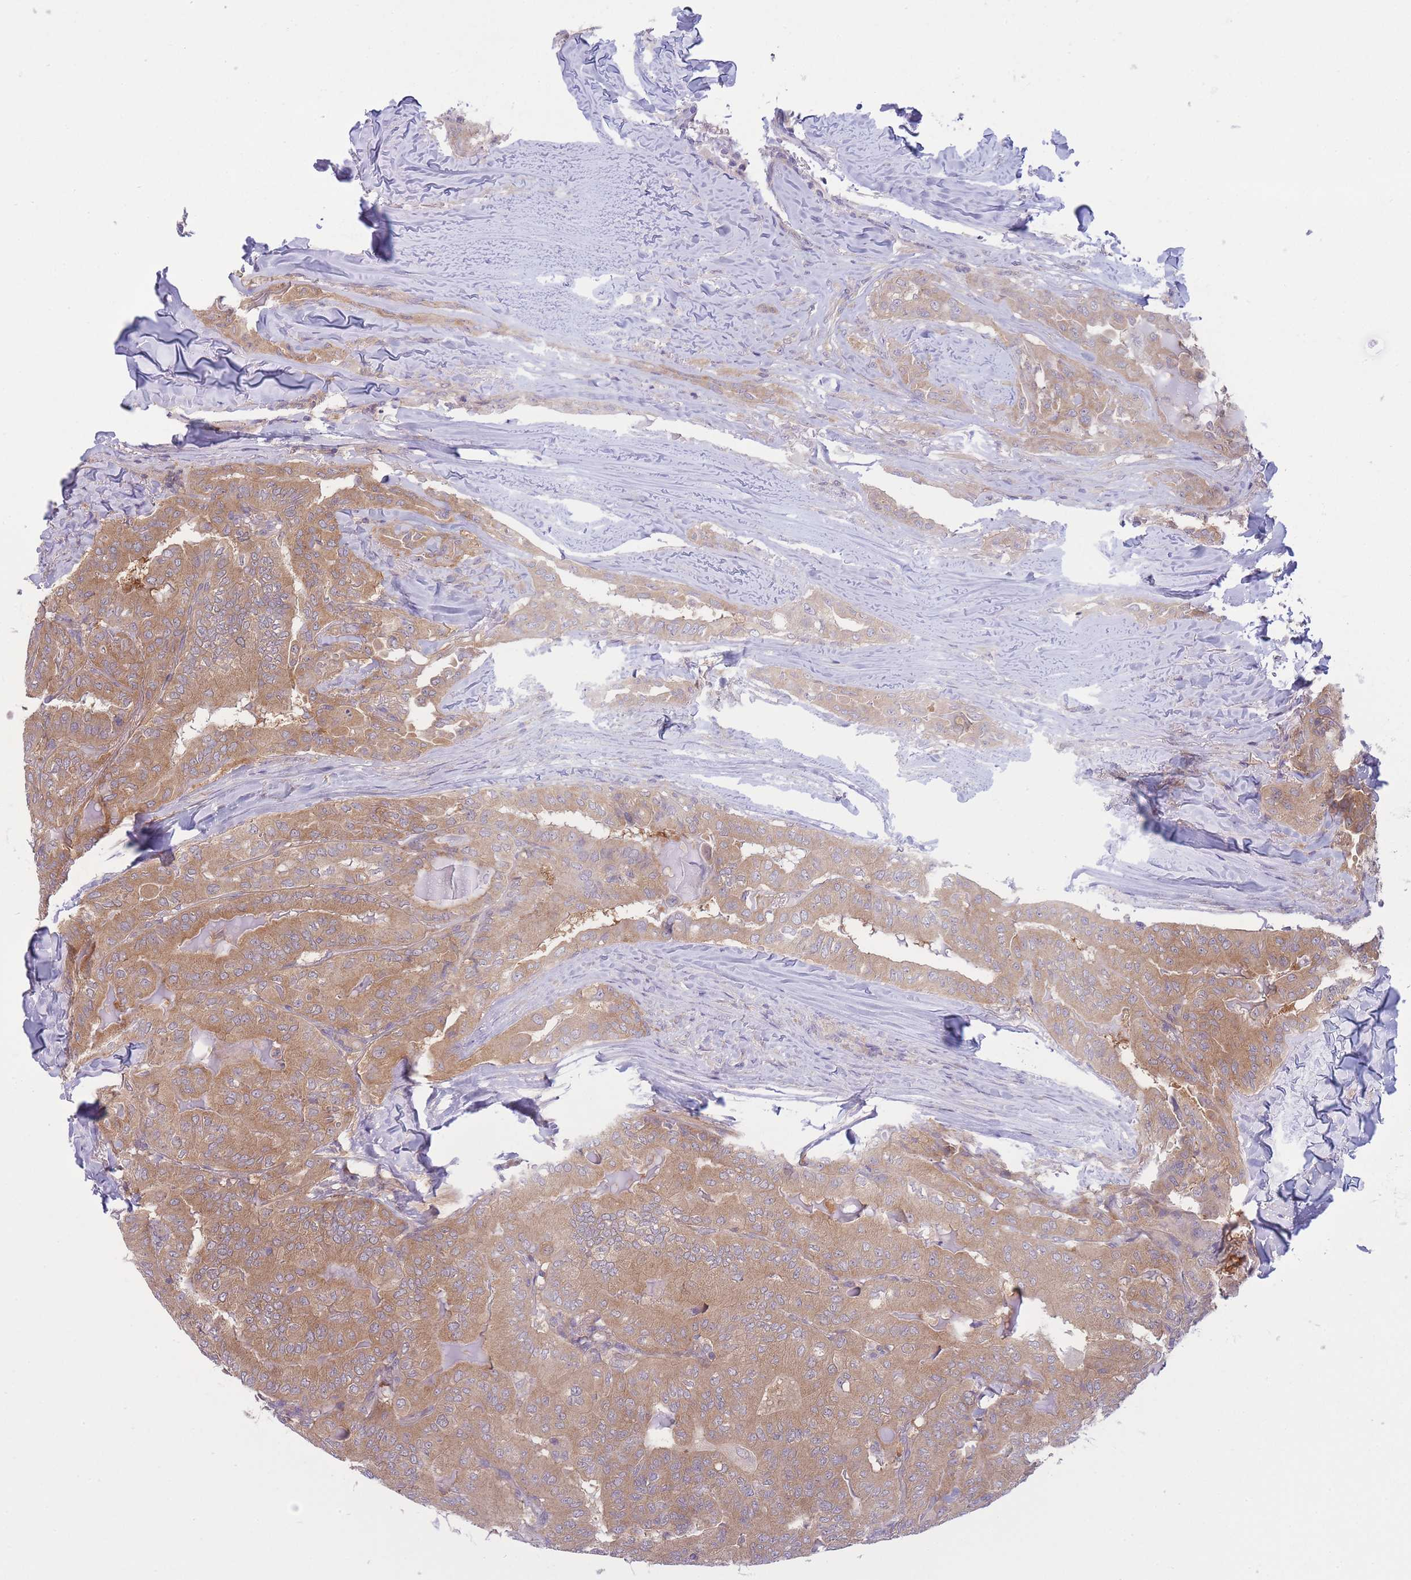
{"staining": {"intensity": "moderate", "quantity": ">75%", "location": "cytoplasmic/membranous"}, "tissue": "thyroid cancer", "cell_type": "Tumor cells", "image_type": "cancer", "snomed": [{"axis": "morphology", "description": "Papillary adenocarcinoma, NOS"}, {"axis": "topography", "description": "Thyroid gland"}], "caption": "IHC (DAB (3,3'-diaminobenzidine)) staining of human thyroid papillary adenocarcinoma shows moderate cytoplasmic/membranous protein expression in approximately >75% of tumor cells.", "gene": "PFDN6", "patient": {"sex": "female", "age": 68}}